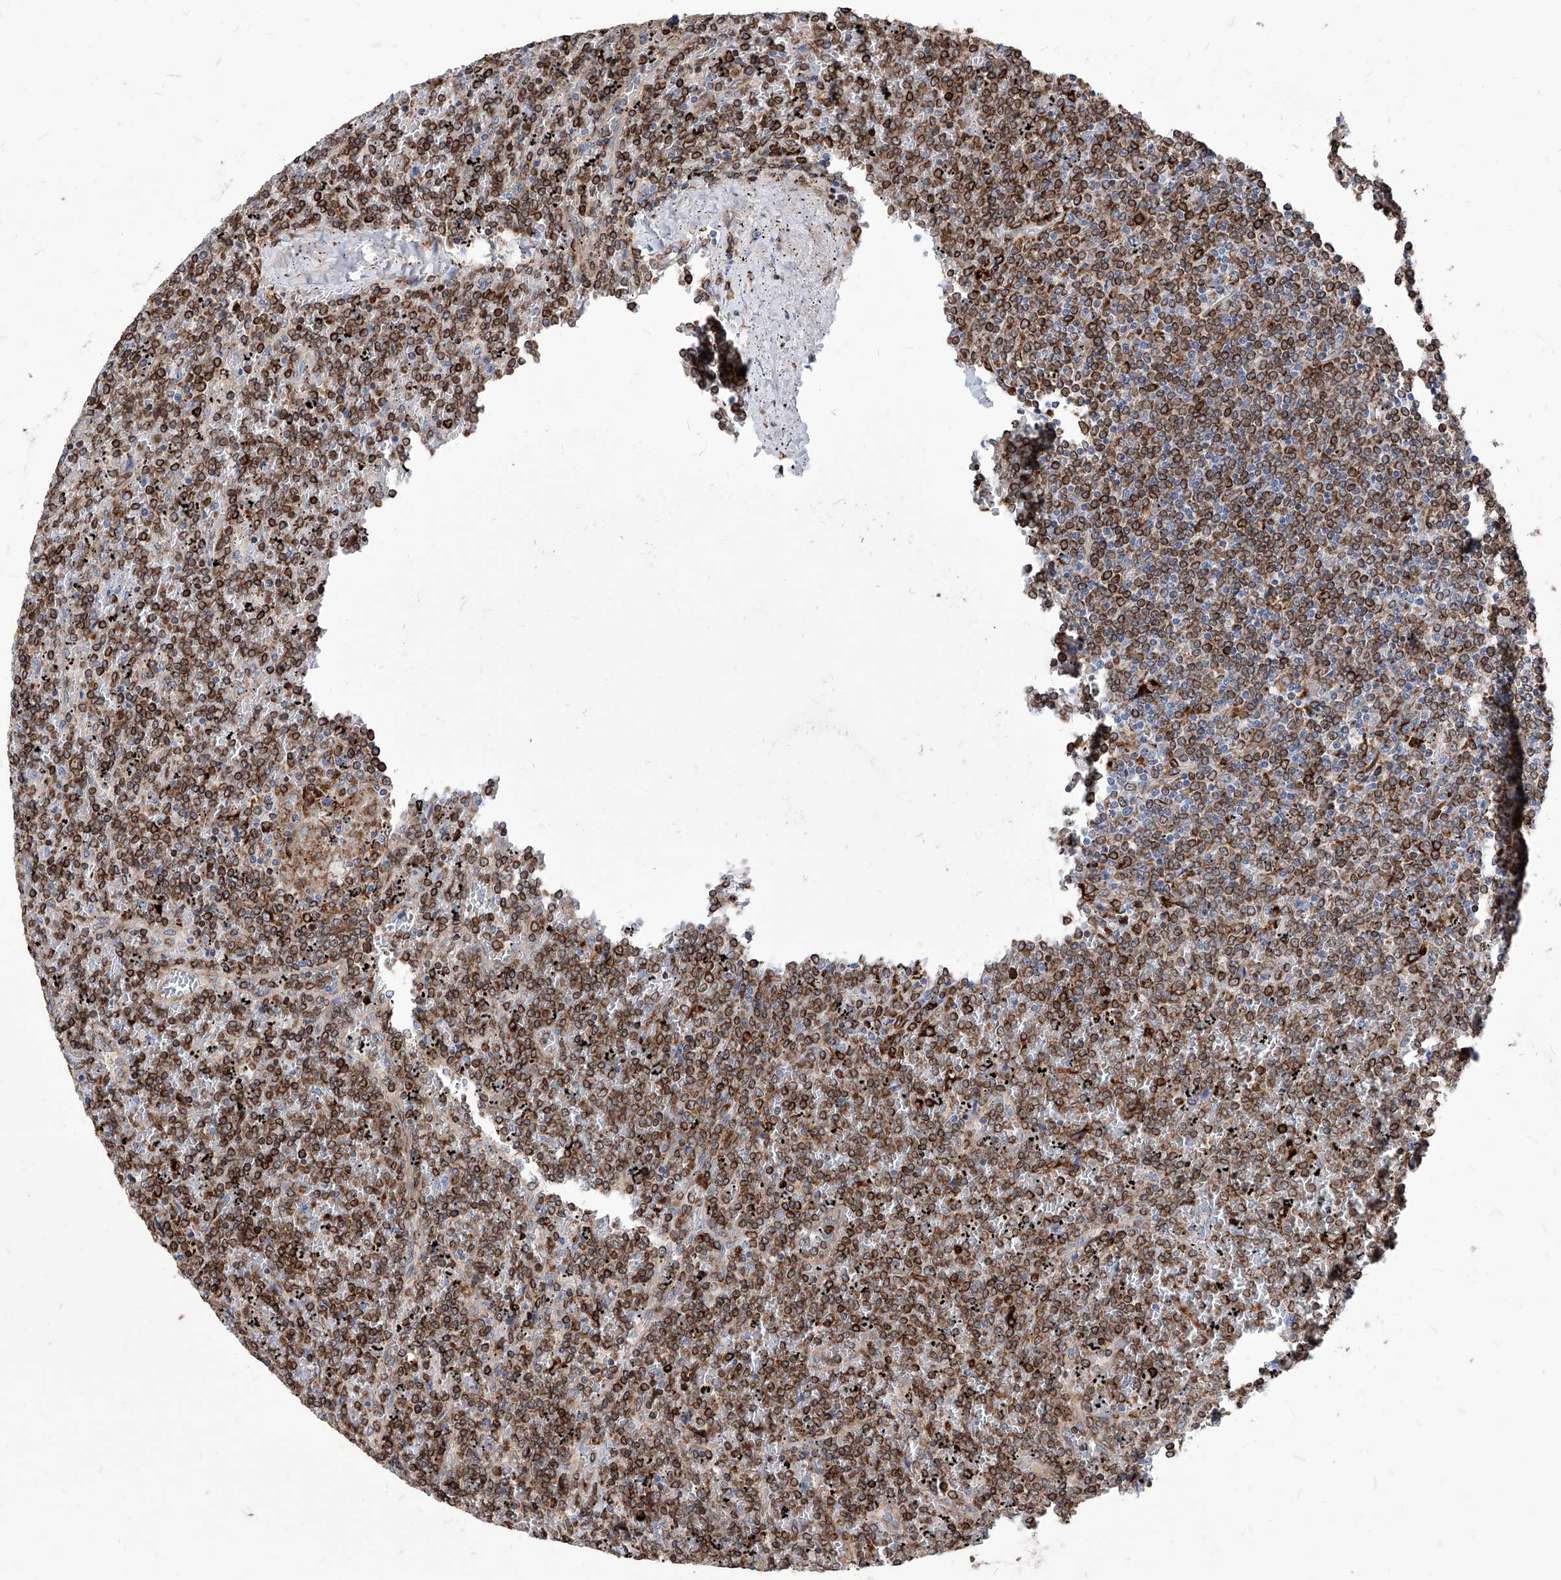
{"staining": {"intensity": "strong", "quantity": ">75%", "location": "cytoplasmic/membranous"}, "tissue": "lymphoma", "cell_type": "Tumor cells", "image_type": "cancer", "snomed": [{"axis": "morphology", "description": "Malignant lymphoma, non-Hodgkin's type, Low grade"}, {"axis": "topography", "description": "Spleen"}], "caption": "Human low-grade malignant lymphoma, non-Hodgkin's type stained with a protein marker reveals strong staining in tumor cells.", "gene": "UBOX5", "patient": {"sex": "female", "age": 19}}